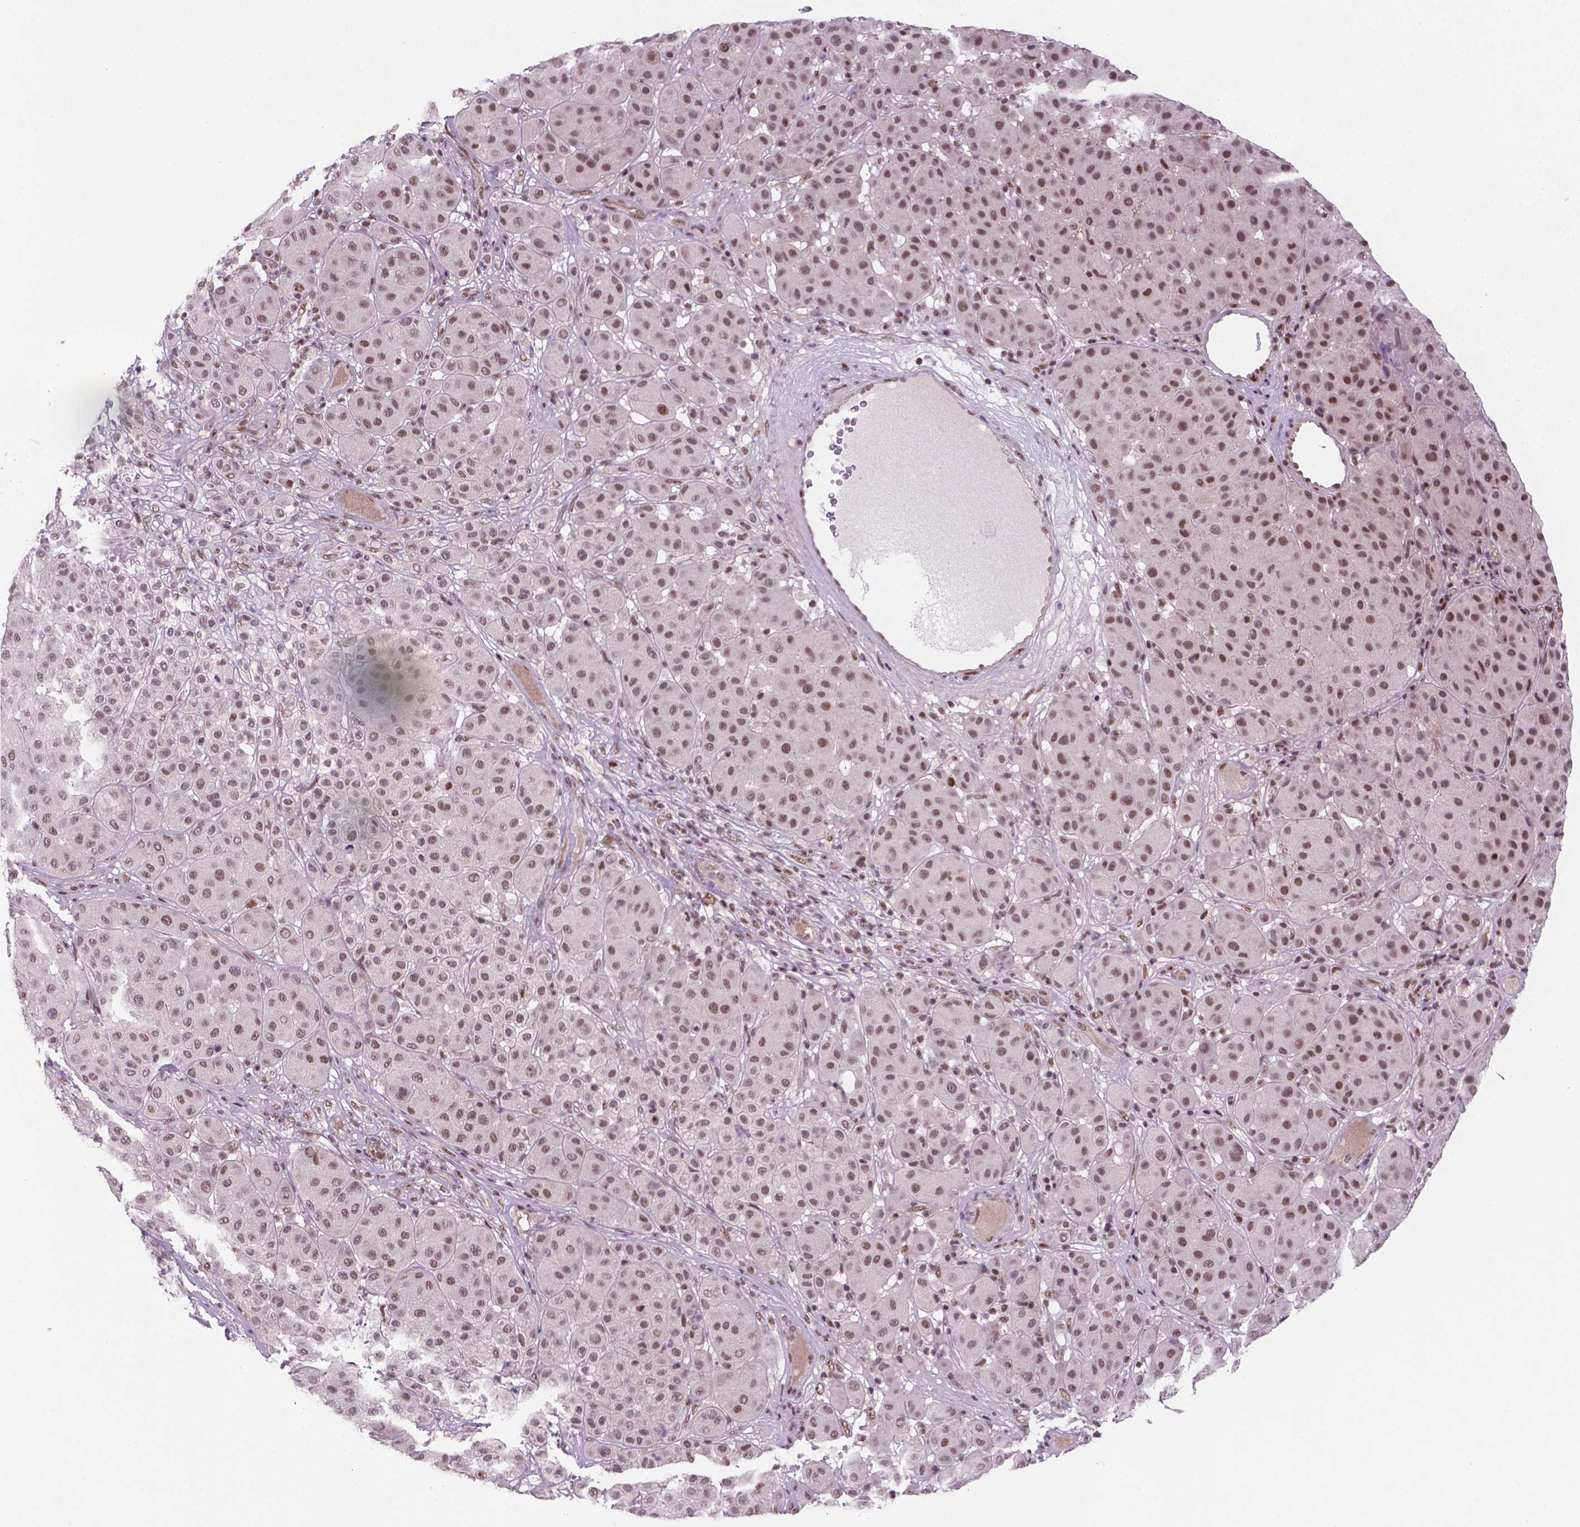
{"staining": {"intensity": "moderate", "quantity": ">75%", "location": "nuclear"}, "tissue": "melanoma", "cell_type": "Tumor cells", "image_type": "cancer", "snomed": [{"axis": "morphology", "description": "Malignant melanoma, Metastatic site"}, {"axis": "topography", "description": "Smooth muscle"}], "caption": "This is an image of immunohistochemistry staining of malignant melanoma (metastatic site), which shows moderate staining in the nuclear of tumor cells.", "gene": "PHAX", "patient": {"sex": "male", "age": 41}}